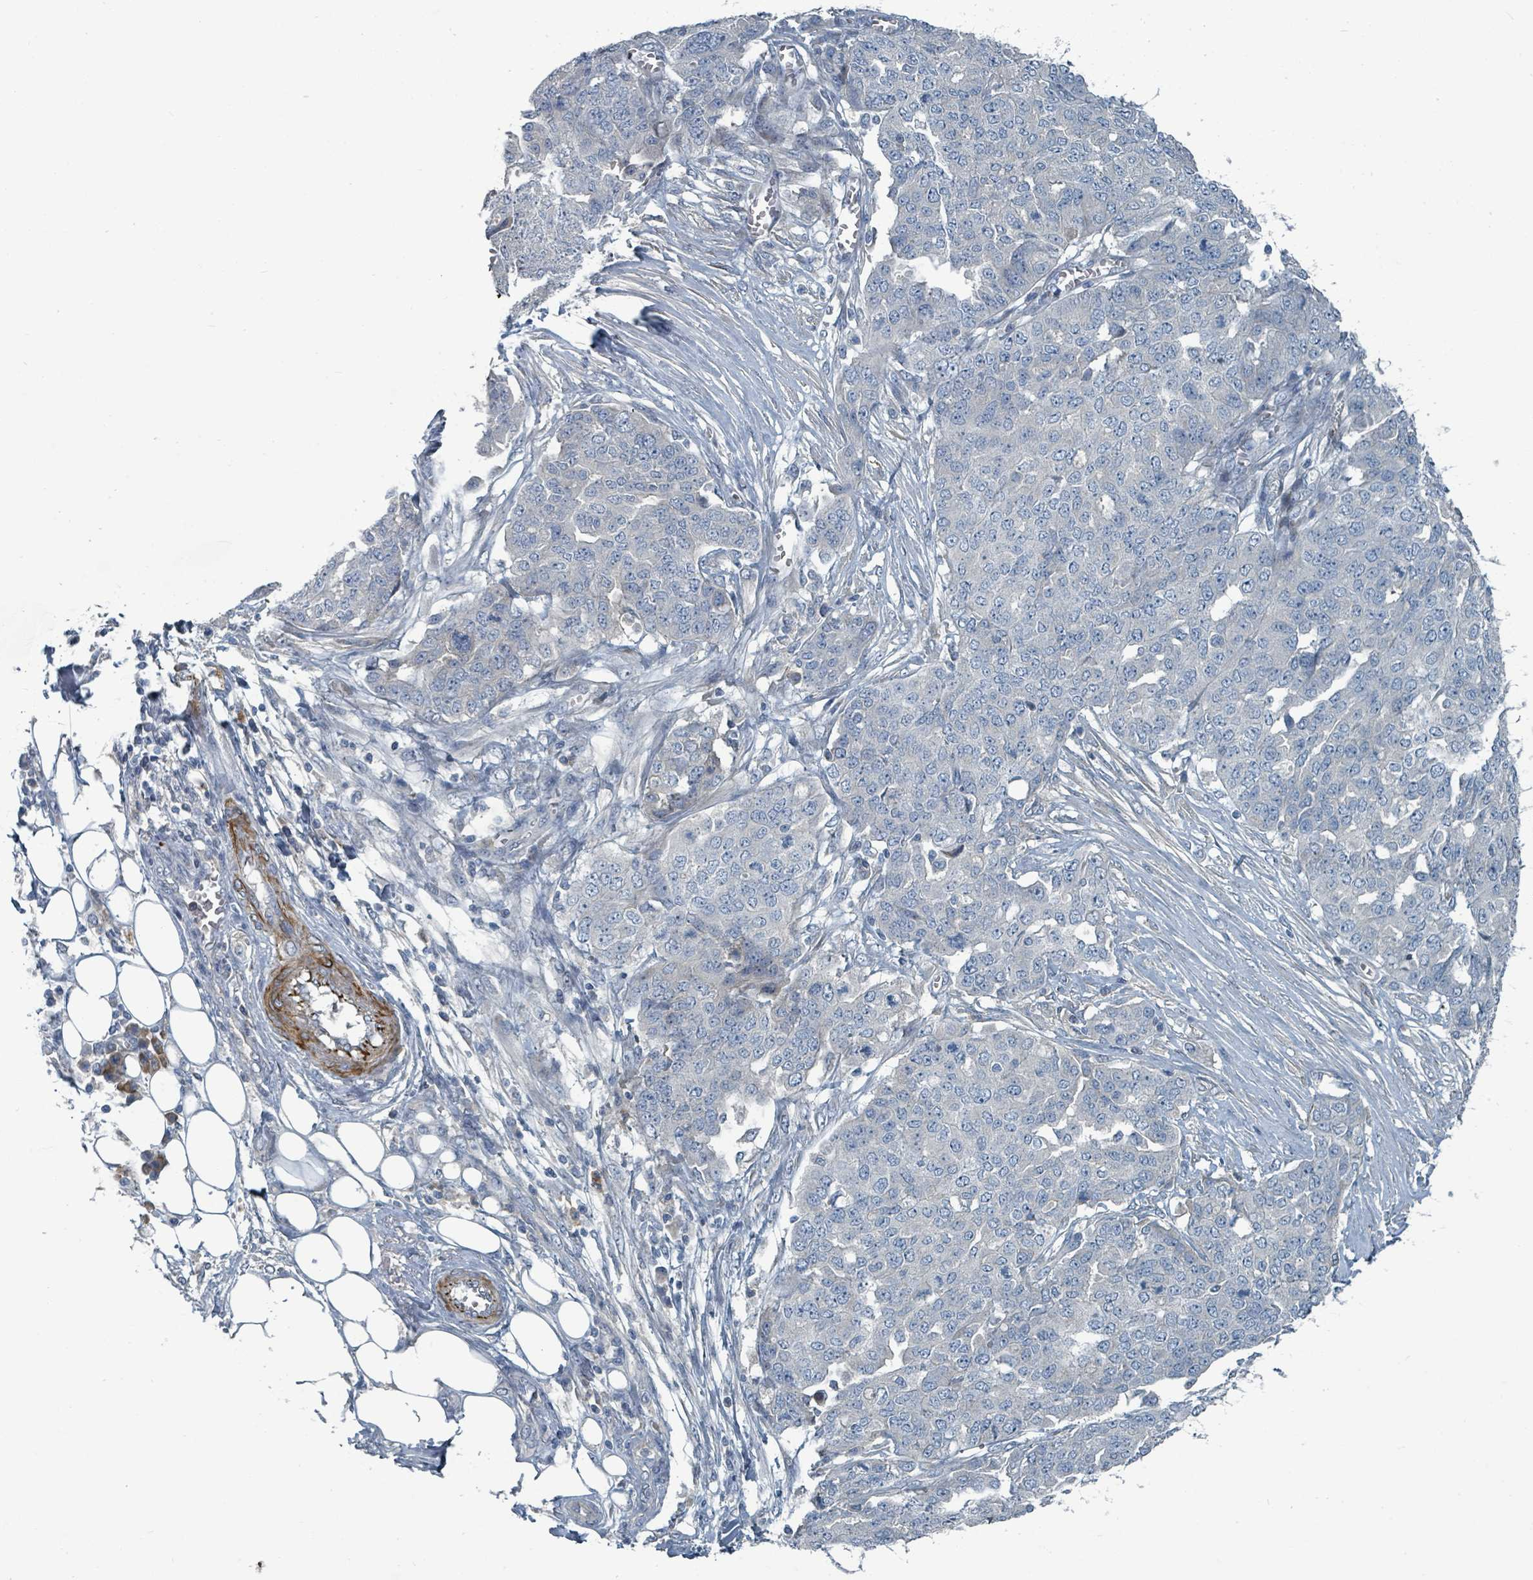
{"staining": {"intensity": "negative", "quantity": "none", "location": "none"}, "tissue": "ovarian cancer", "cell_type": "Tumor cells", "image_type": "cancer", "snomed": [{"axis": "morphology", "description": "Cystadenocarcinoma, serous, NOS"}, {"axis": "topography", "description": "Soft tissue"}, {"axis": "topography", "description": "Ovary"}], "caption": "DAB (3,3'-diaminobenzidine) immunohistochemical staining of ovarian cancer displays no significant positivity in tumor cells.", "gene": "SLC44A5", "patient": {"sex": "female", "age": 57}}